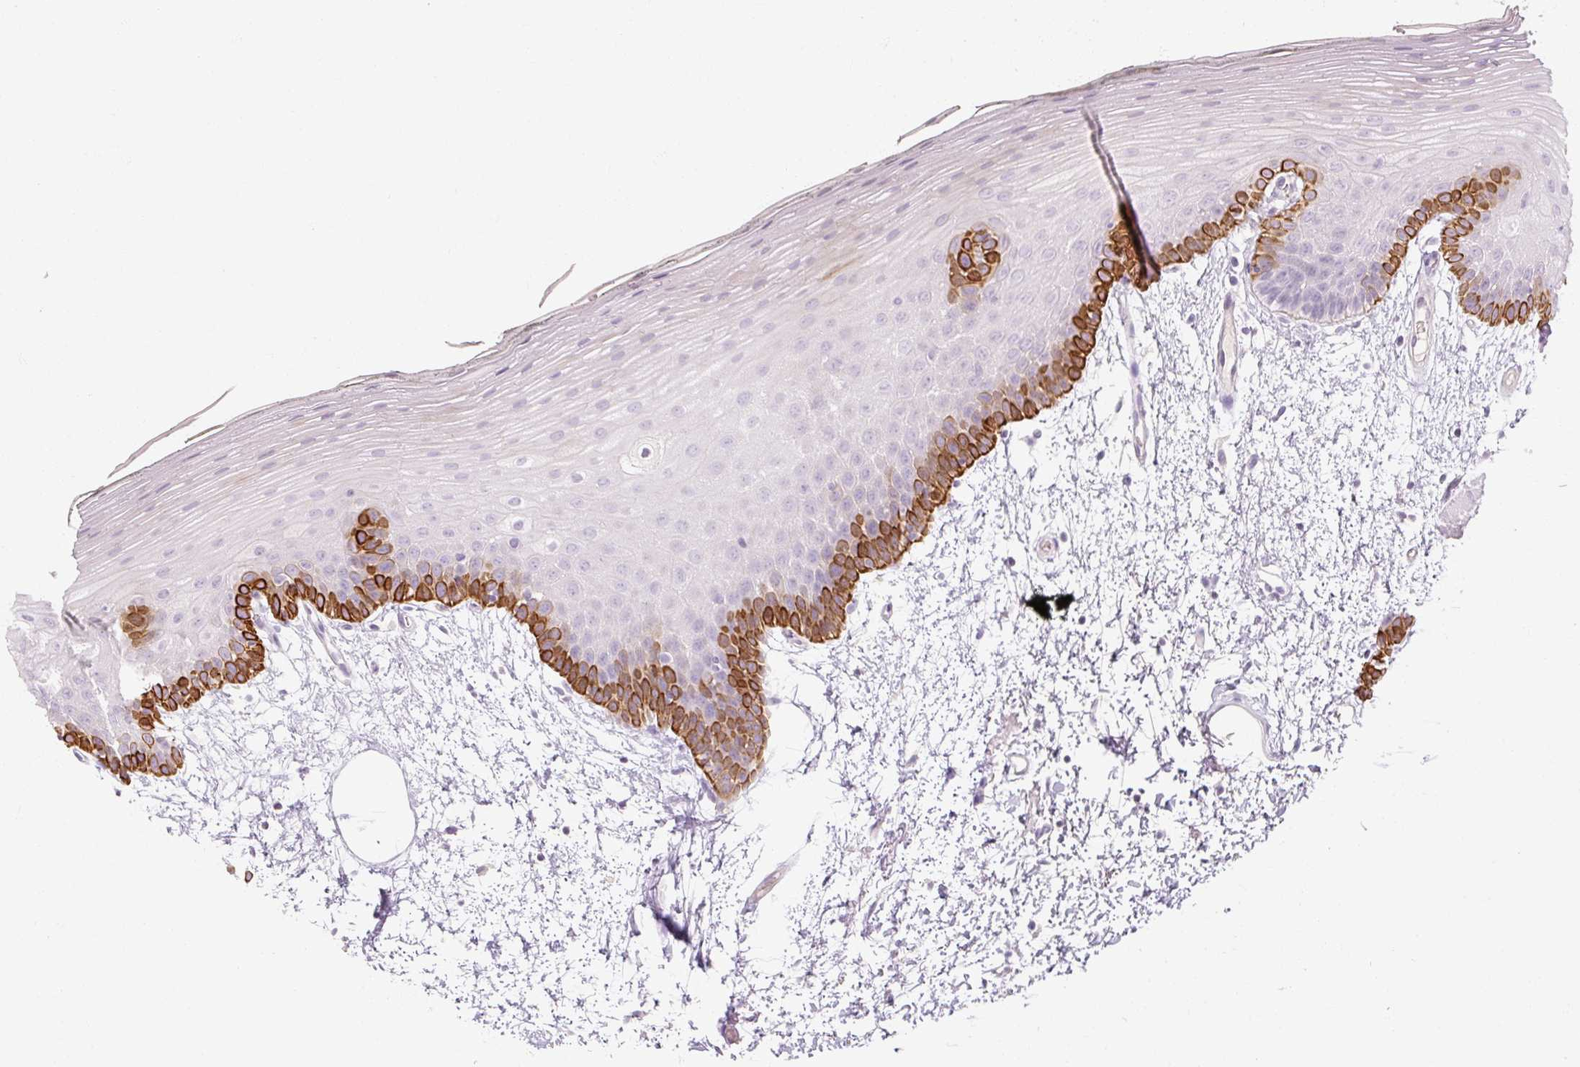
{"staining": {"intensity": "strong", "quantity": "<25%", "location": "cytoplasmic/membranous"}, "tissue": "oral mucosa", "cell_type": "Squamous epithelial cells", "image_type": "normal", "snomed": [{"axis": "morphology", "description": "Normal tissue, NOS"}, {"axis": "morphology", "description": "Squamous cell carcinoma, NOS"}, {"axis": "topography", "description": "Oral tissue"}, {"axis": "topography", "description": "Head-Neck"}], "caption": "Protein expression by immunohistochemistry (IHC) reveals strong cytoplasmic/membranous positivity in approximately <25% of squamous epithelial cells in normal oral mucosa. Using DAB (brown) and hematoxylin (blue) stains, captured at high magnification using brightfield microscopy.", "gene": "NFE2L3", "patient": {"sex": "female", "age": 81}}